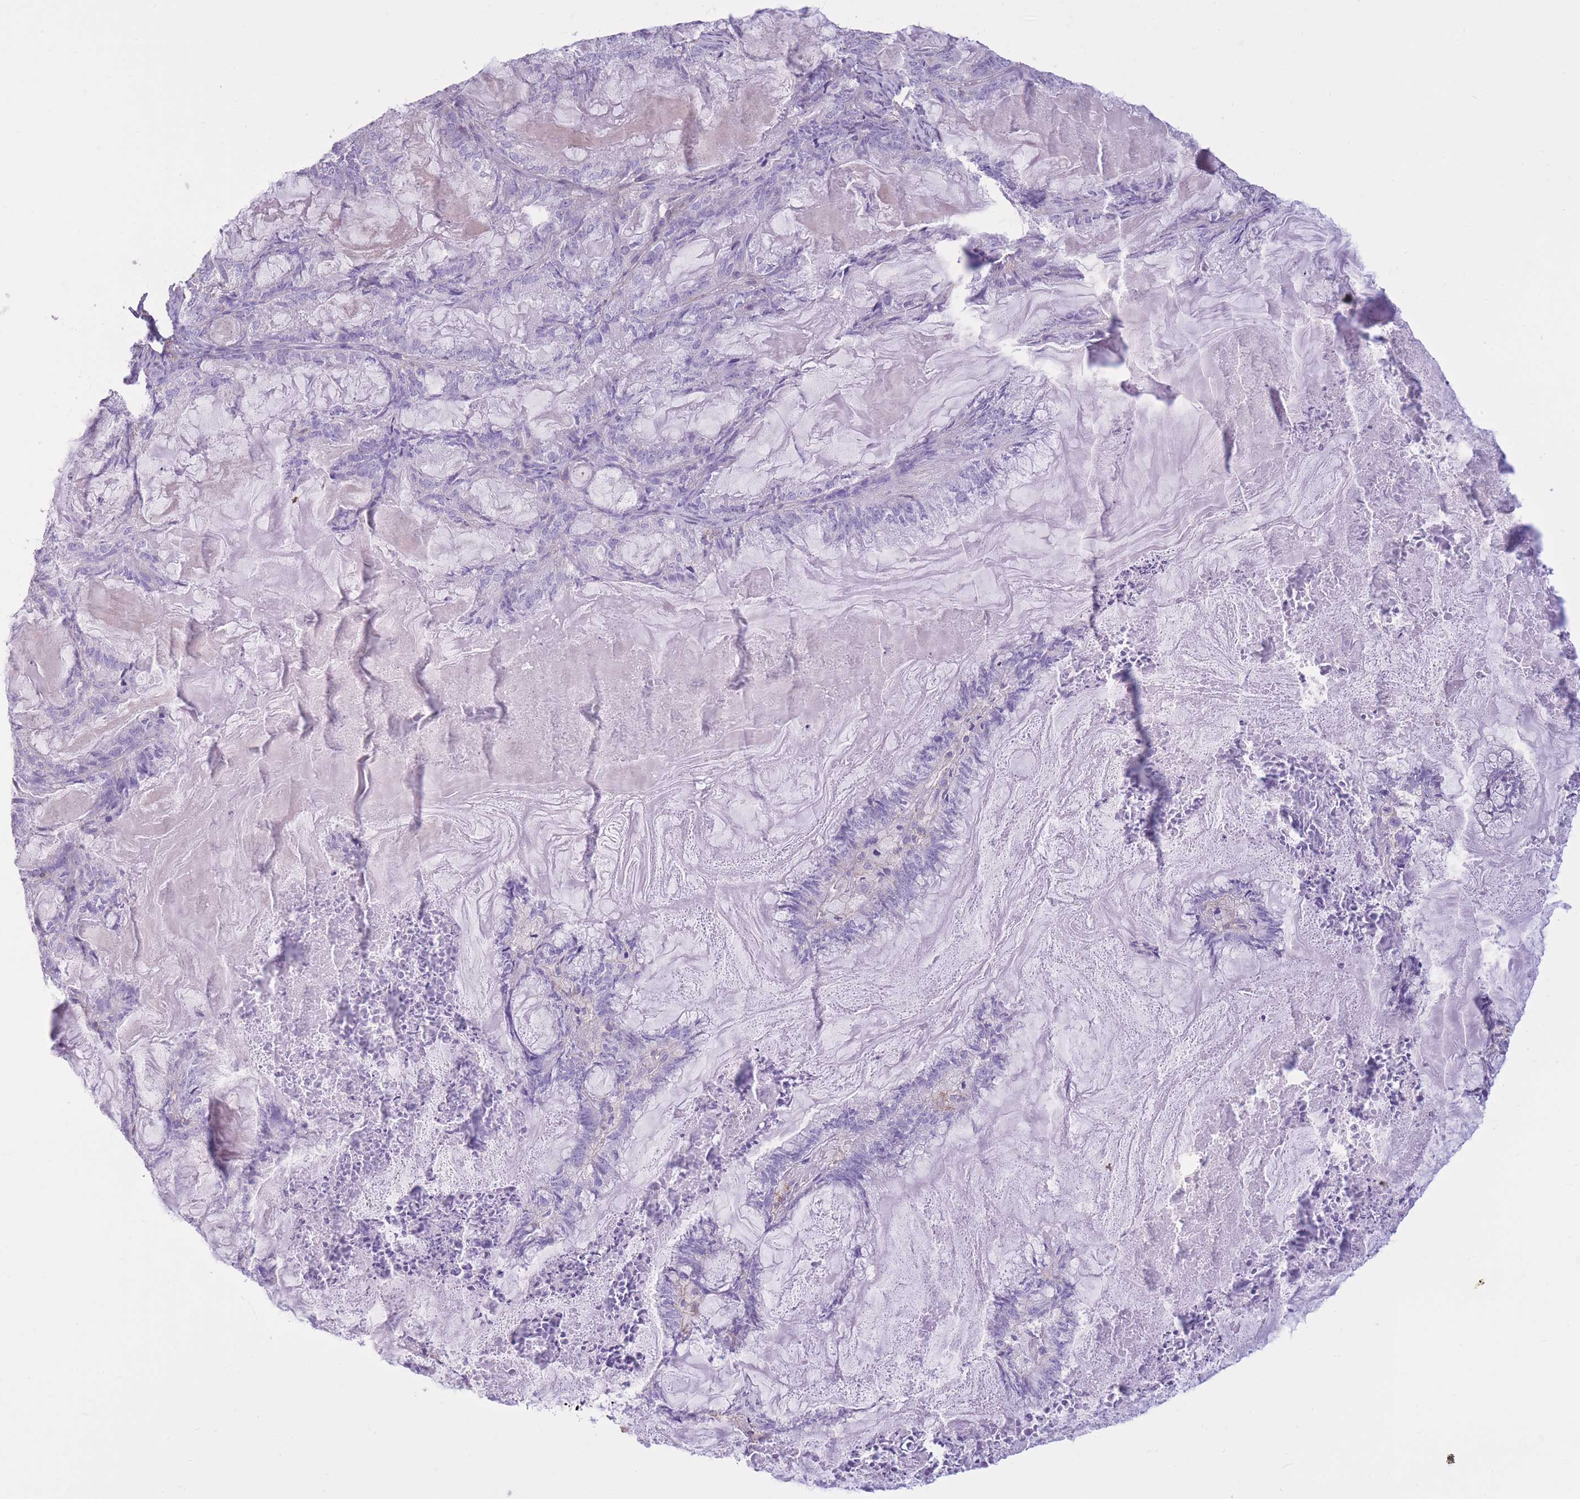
{"staining": {"intensity": "negative", "quantity": "none", "location": "none"}, "tissue": "endometrial cancer", "cell_type": "Tumor cells", "image_type": "cancer", "snomed": [{"axis": "morphology", "description": "Adenocarcinoma, NOS"}, {"axis": "topography", "description": "Endometrium"}], "caption": "Human endometrial adenocarcinoma stained for a protein using immunohistochemistry shows no expression in tumor cells.", "gene": "PDHA1", "patient": {"sex": "female", "age": 86}}